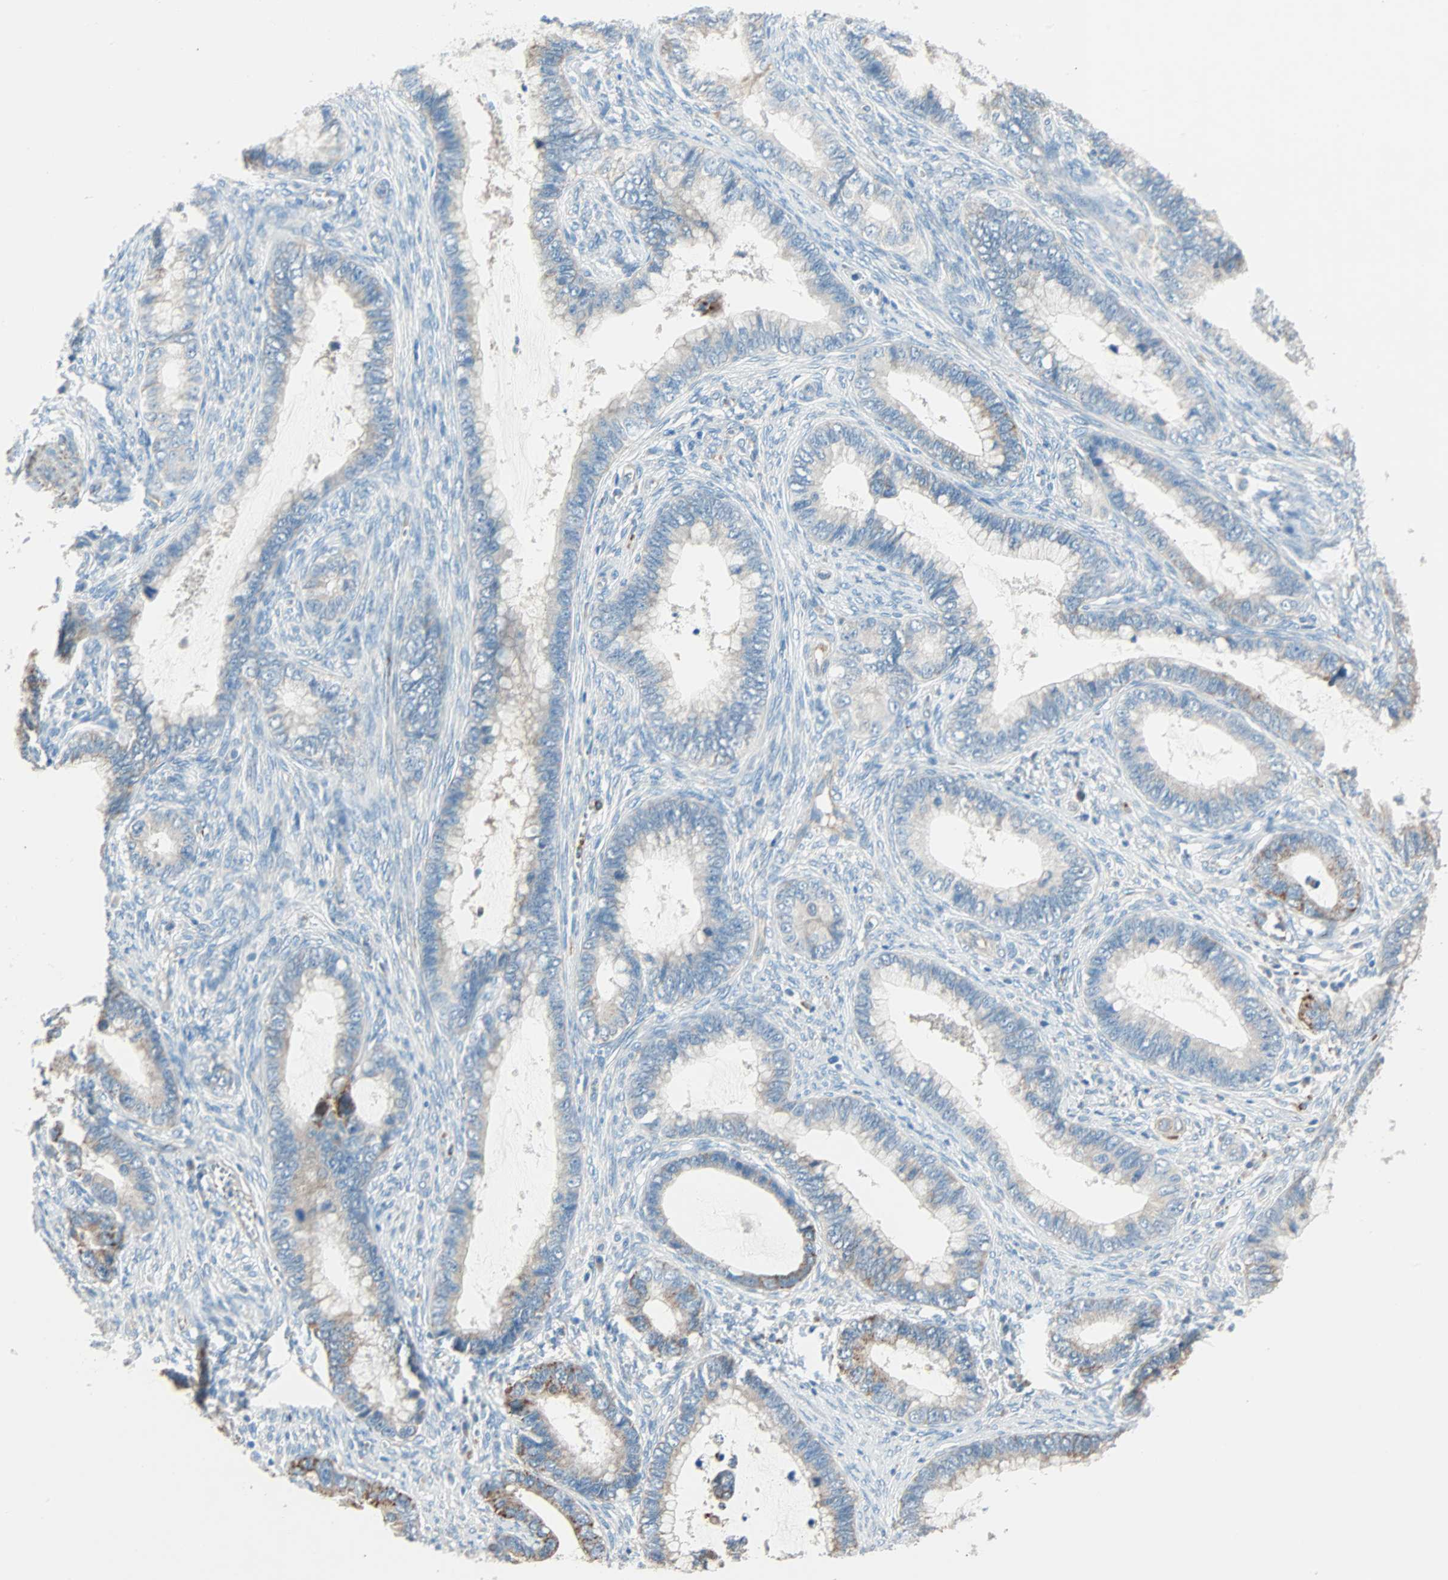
{"staining": {"intensity": "strong", "quantity": "25%-75%", "location": "cytoplasmic/membranous"}, "tissue": "cervical cancer", "cell_type": "Tumor cells", "image_type": "cancer", "snomed": [{"axis": "morphology", "description": "Adenocarcinoma, NOS"}, {"axis": "topography", "description": "Cervix"}], "caption": "Immunohistochemical staining of cervical adenocarcinoma demonstrates high levels of strong cytoplasmic/membranous protein positivity in approximately 25%-75% of tumor cells.", "gene": "LY6G6F", "patient": {"sex": "female", "age": 44}}